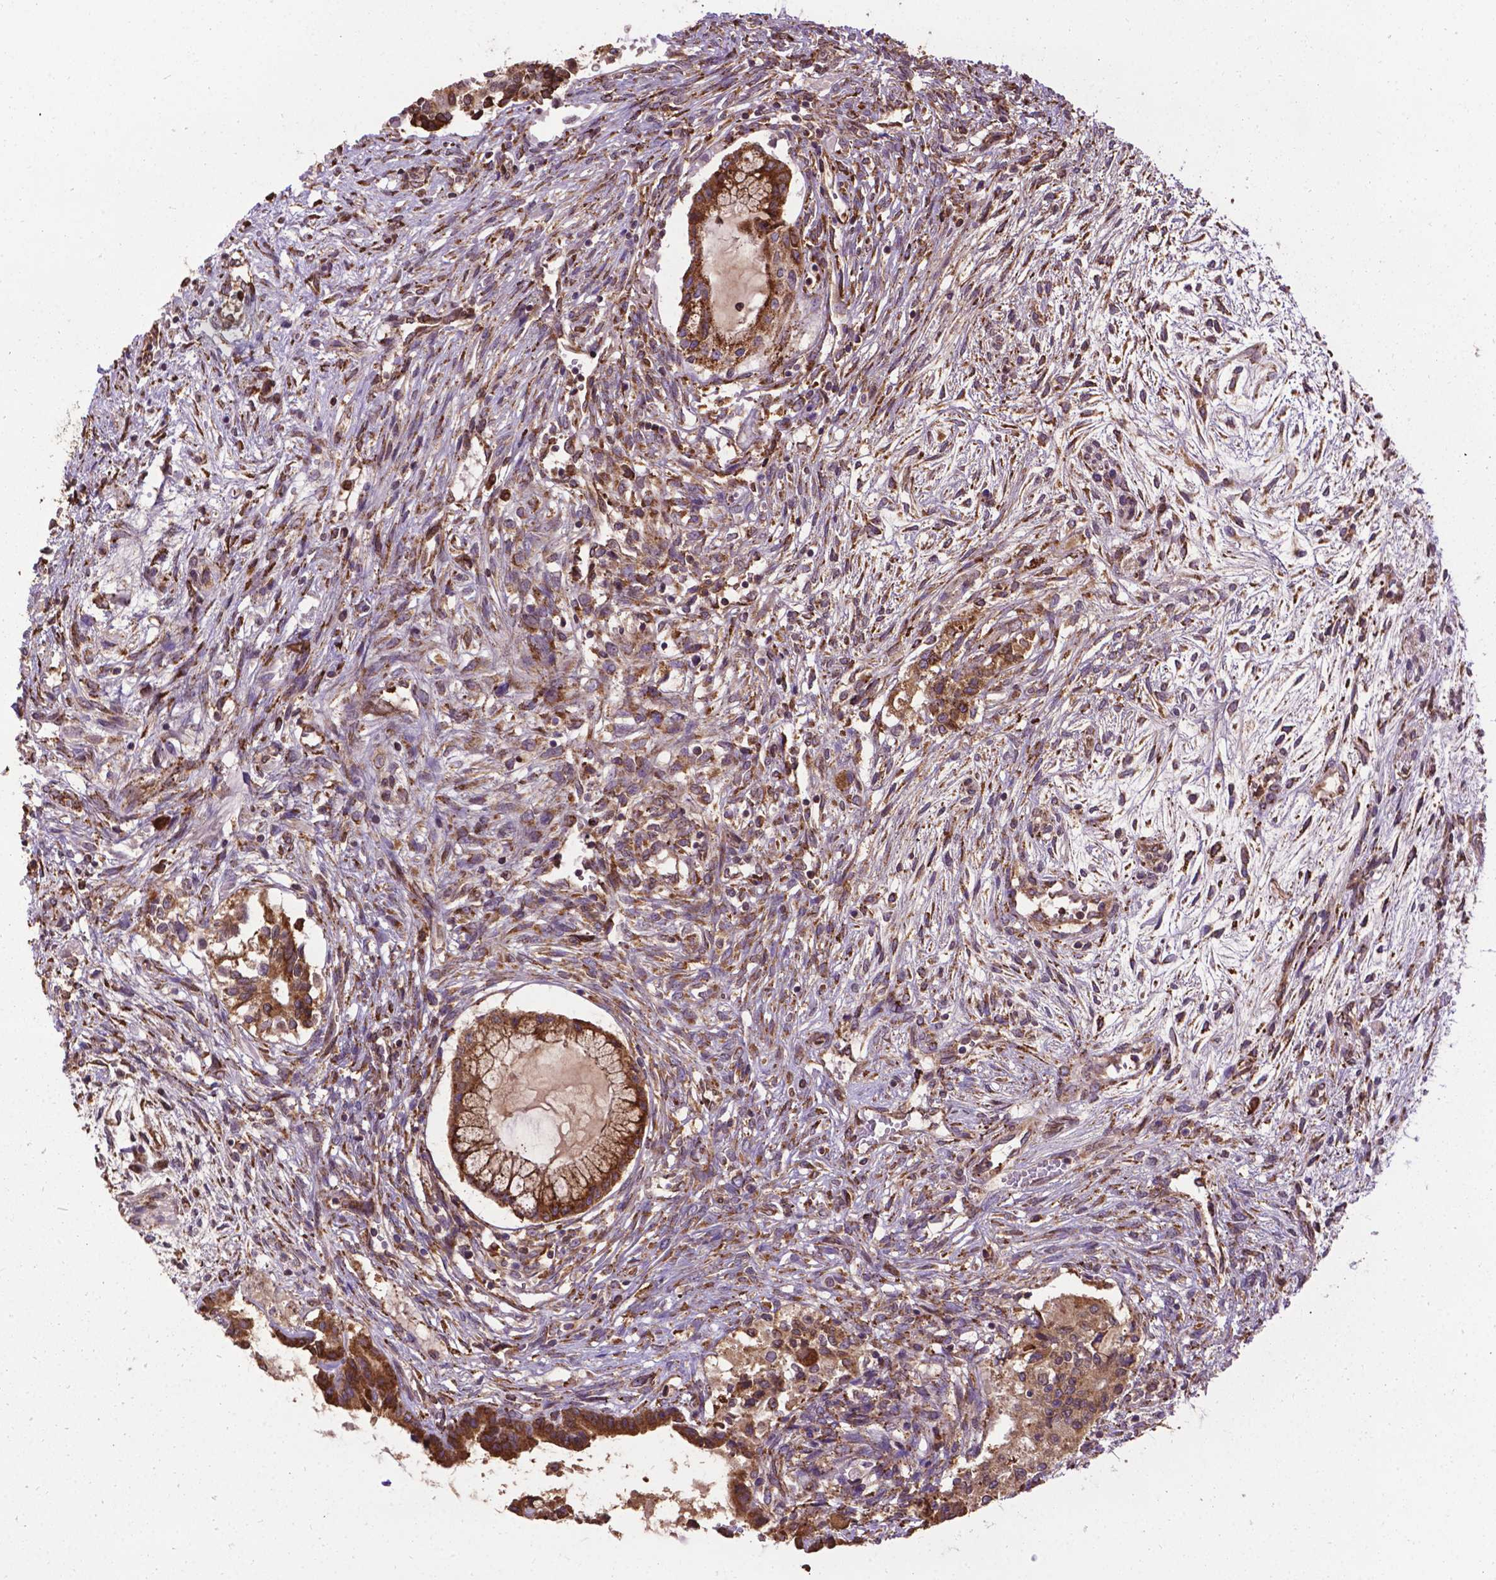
{"staining": {"intensity": "strong", "quantity": ">75%", "location": "cytoplasmic/membranous"}, "tissue": "testis cancer", "cell_type": "Tumor cells", "image_type": "cancer", "snomed": [{"axis": "morphology", "description": "Carcinoma, Embryonal, NOS"}, {"axis": "topography", "description": "Testis"}], "caption": "Tumor cells display strong cytoplasmic/membranous positivity in about >75% of cells in testis embryonal carcinoma.", "gene": "GANAB", "patient": {"sex": "male", "age": 37}}